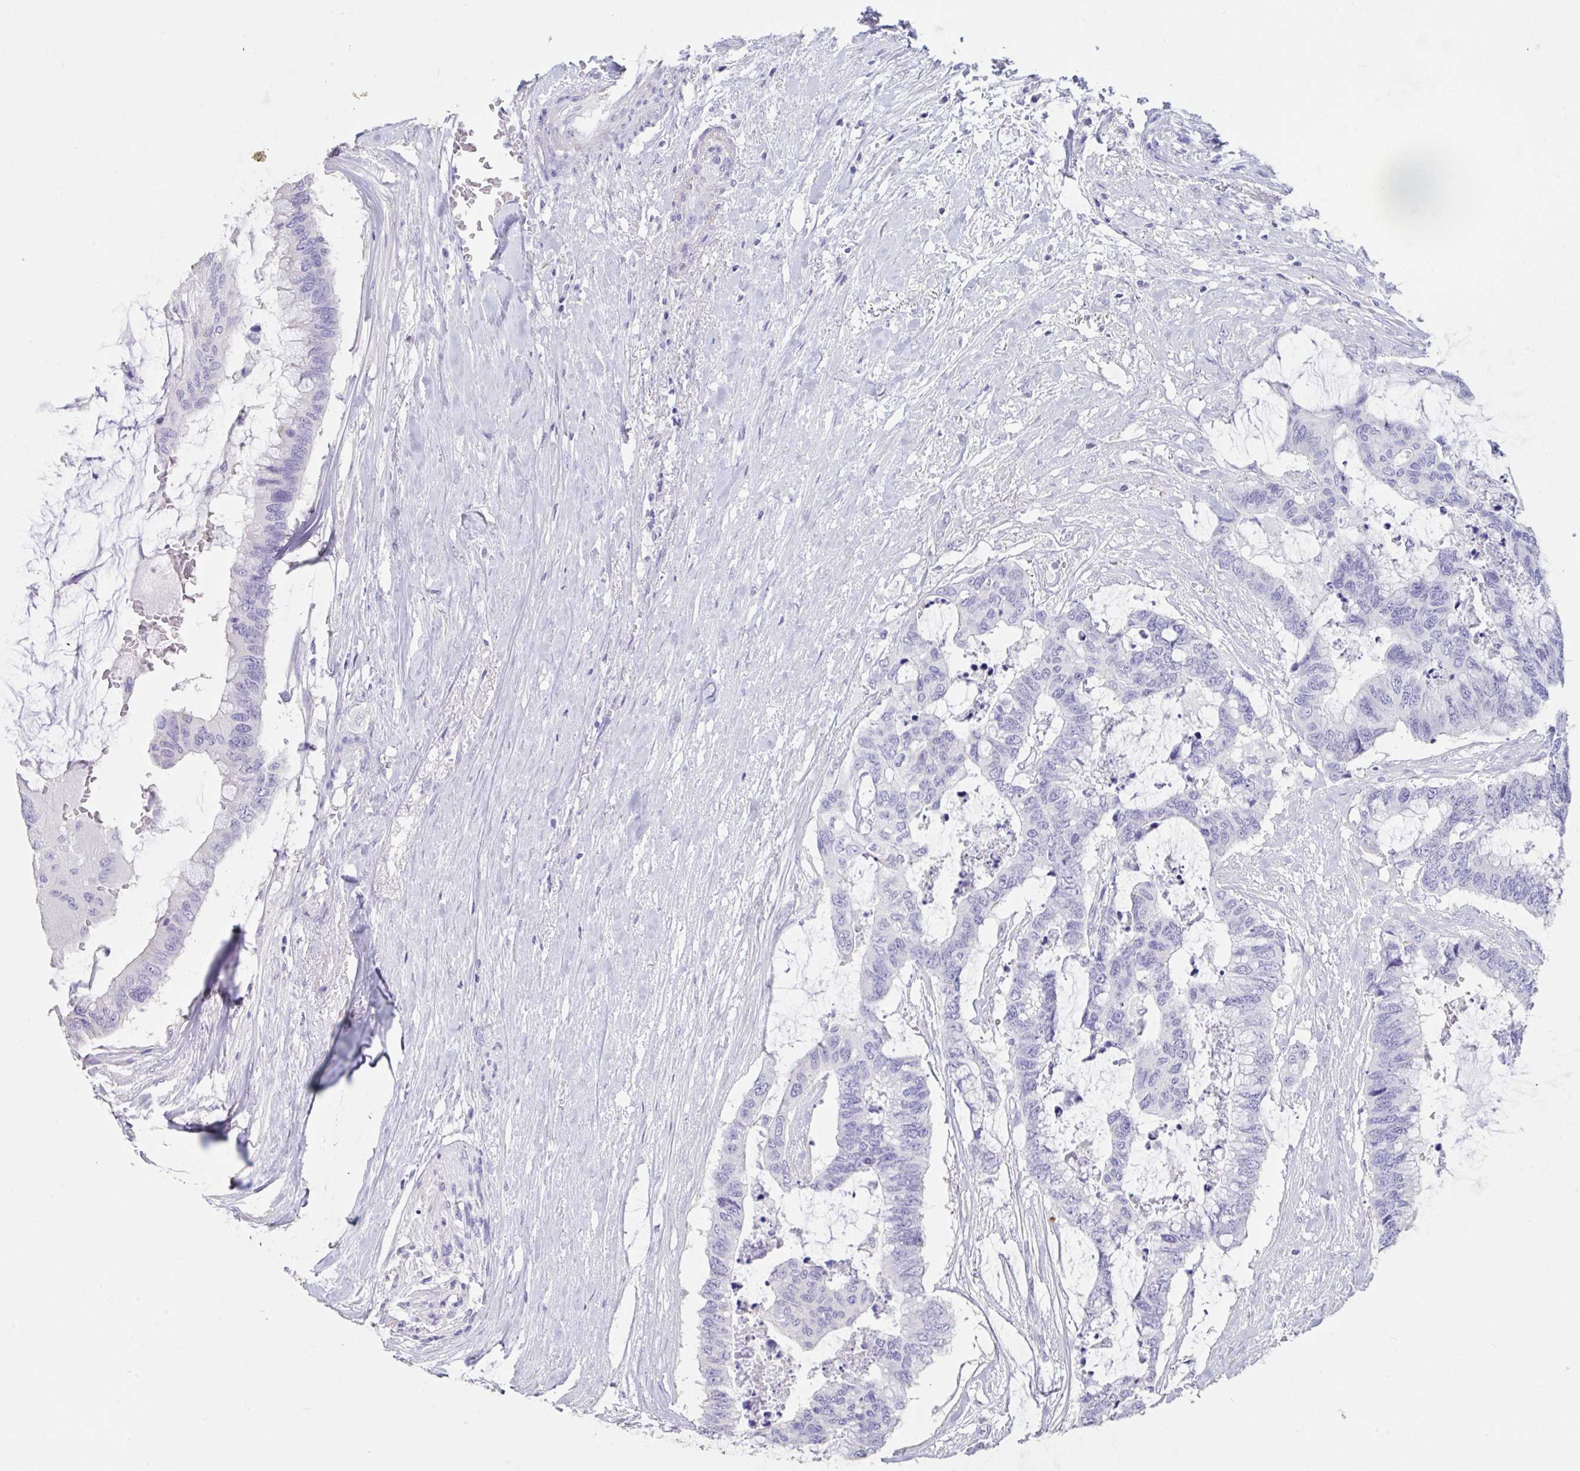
{"staining": {"intensity": "negative", "quantity": "none", "location": "none"}, "tissue": "colorectal cancer", "cell_type": "Tumor cells", "image_type": "cancer", "snomed": [{"axis": "morphology", "description": "Adenocarcinoma, NOS"}, {"axis": "topography", "description": "Rectum"}], "caption": "This is an immunohistochemistry image of adenocarcinoma (colorectal). There is no positivity in tumor cells.", "gene": "TNNC1", "patient": {"sex": "female", "age": 59}}